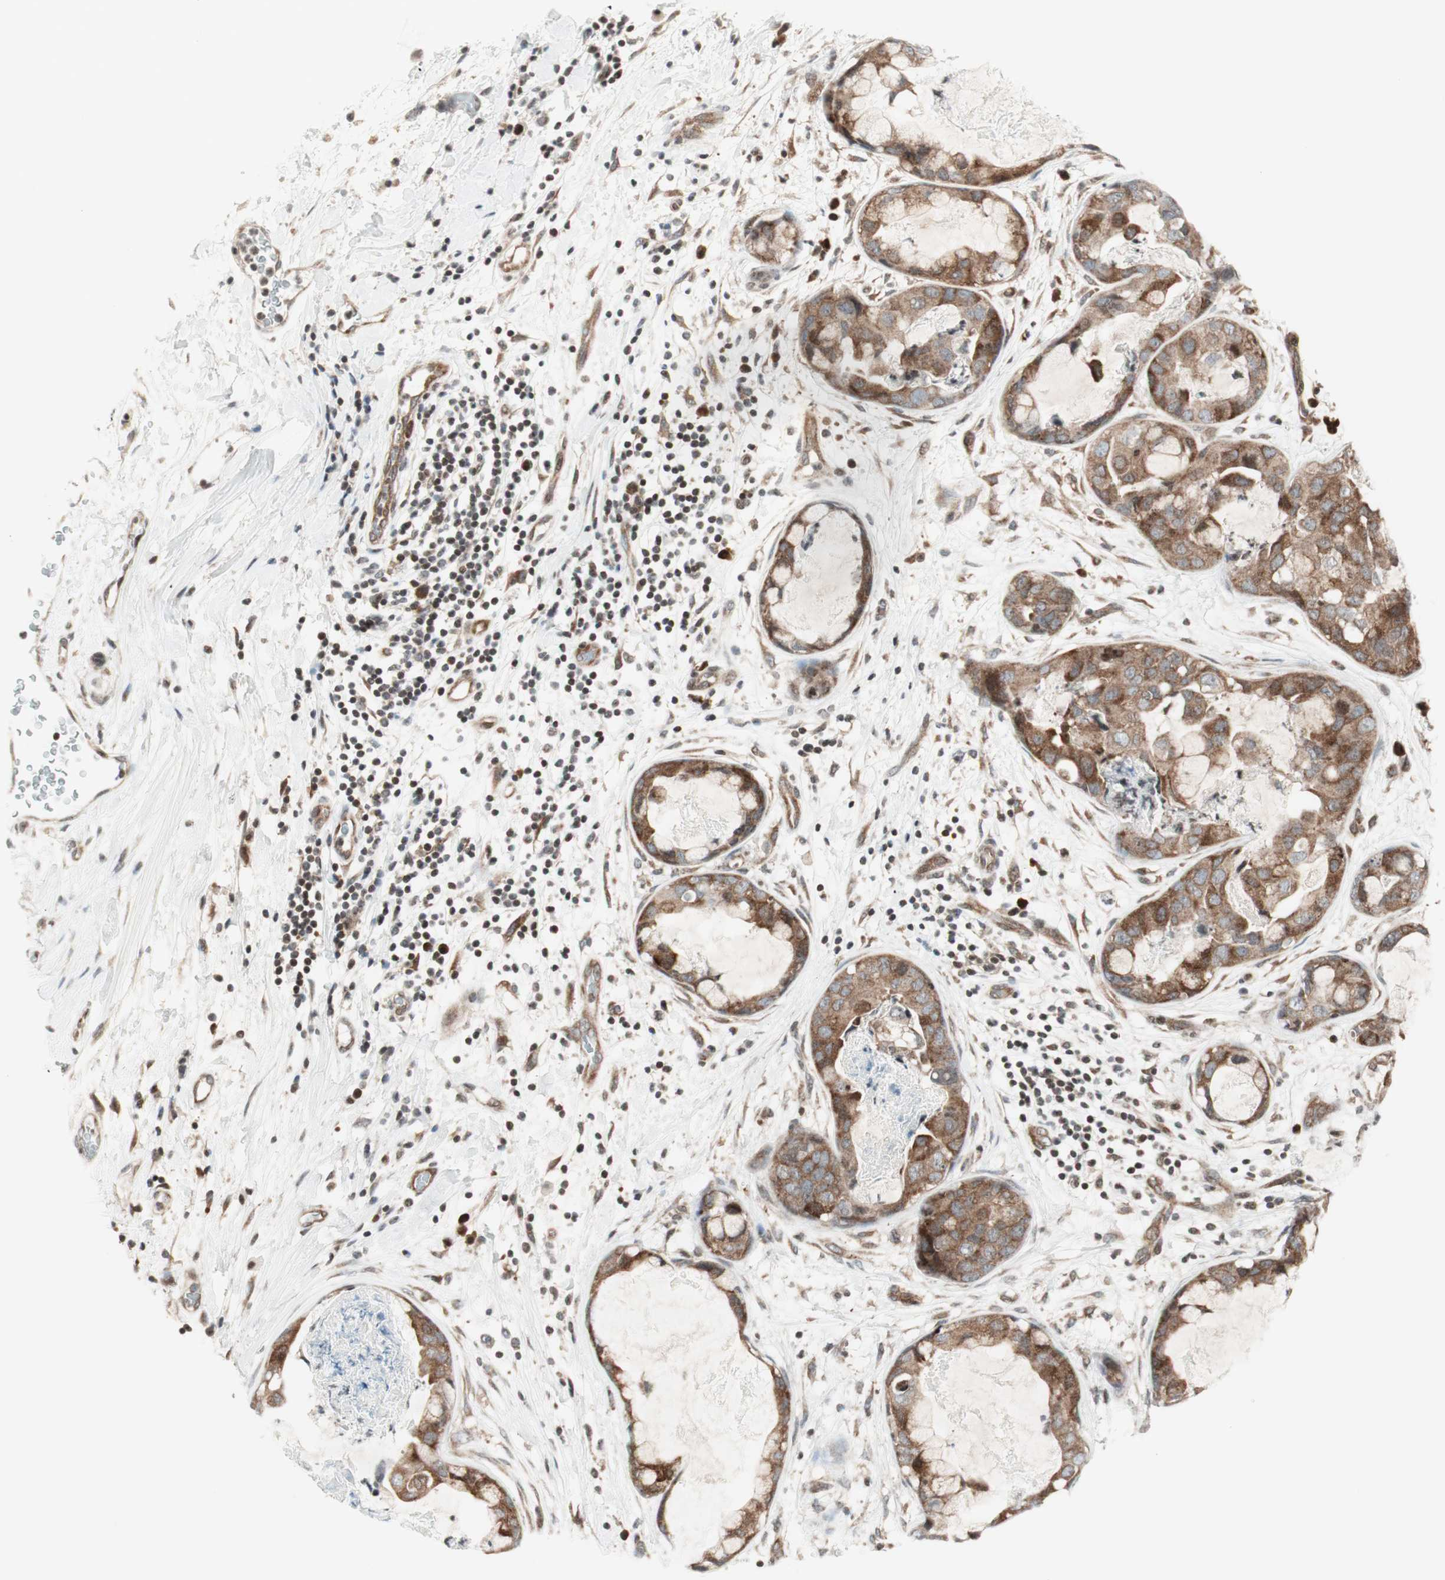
{"staining": {"intensity": "moderate", "quantity": ">75%", "location": "cytoplasmic/membranous"}, "tissue": "breast cancer", "cell_type": "Tumor cells", "image_type": "cancer", "snomed": [{"axis": "morphology", "description": "Duct carcinoma"}, {"axis": "topography", "description": "Breast"}], "caption": "This is a photomicrograph of immunohistochemistry staining of intraductal carcinoma (breast), which shows moderate staining in the cytoplasmic/membranous of tumor cells.", "gene": "TPT1", "patient": {"sex": "female", "age": 40}}